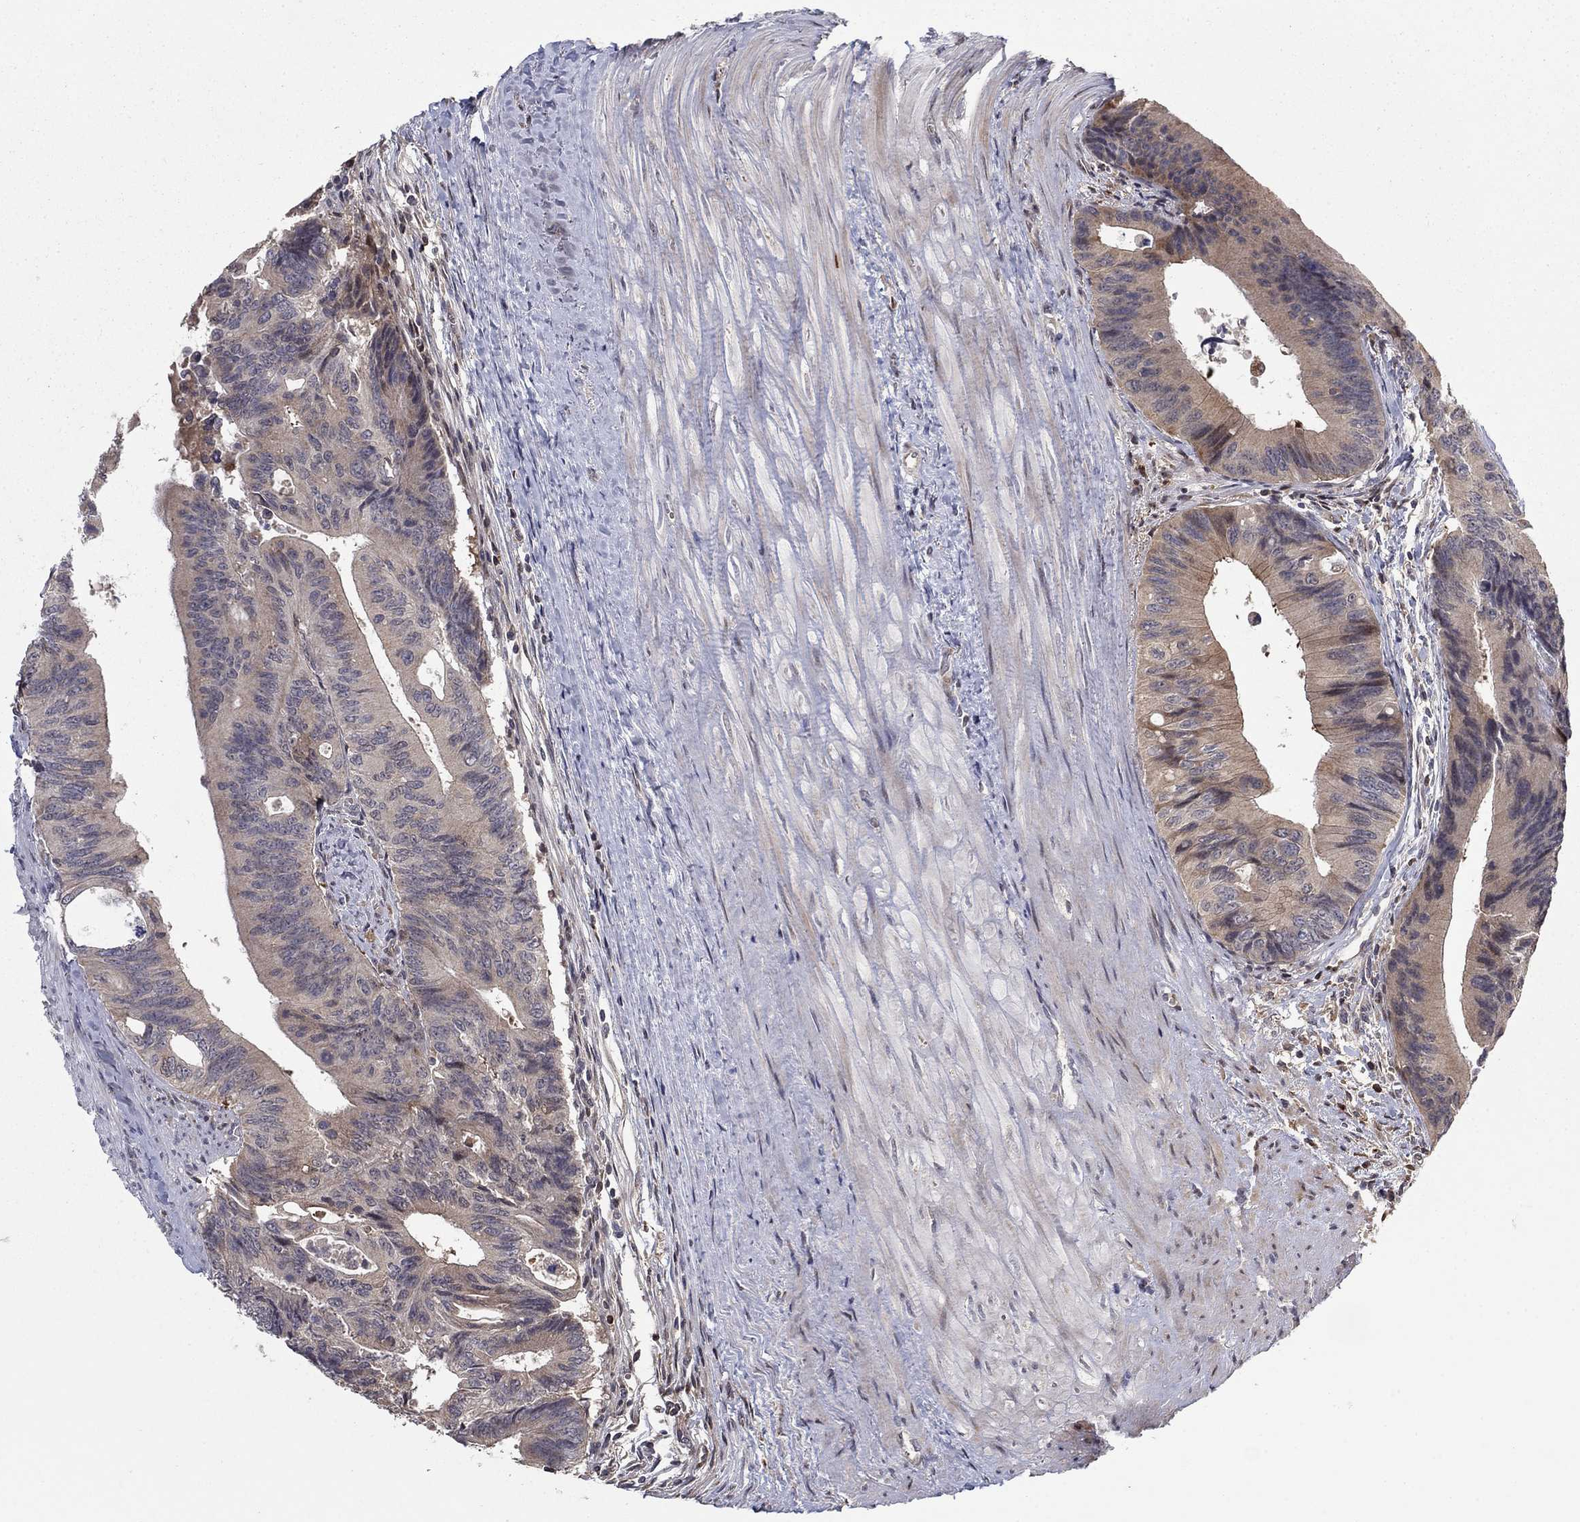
{"staining": {"intensity": "weak", "quantity": "25%-75%", "location": "cytoplasmic/membranous"}, "tissue": "colorectal cancer", "cell_type": "Tumor cells", "image_type": "cancer", "snomed": [{"axis": "morphology", "description": "Normal tissue, NOS"}, {"axis": "morphology", "description": "Adenocarcinoma, NOS"}, {"axis": "topography", "description": "Colon"}], "caption": "High-magnification brightfield microscopy of adenocarcinoma (colorectal) stained with DAB (brown) and counterstained with hematoxylin (blue). tumor cells exhibit weak cytoplasmic/membranous positivity is seen in approximately25%-75% of cells. (DAB = brown stain, brightfield microscopy at high magnification).", "gene": "LPCAT4", "patient": {"sex": "male", "age": 65}}